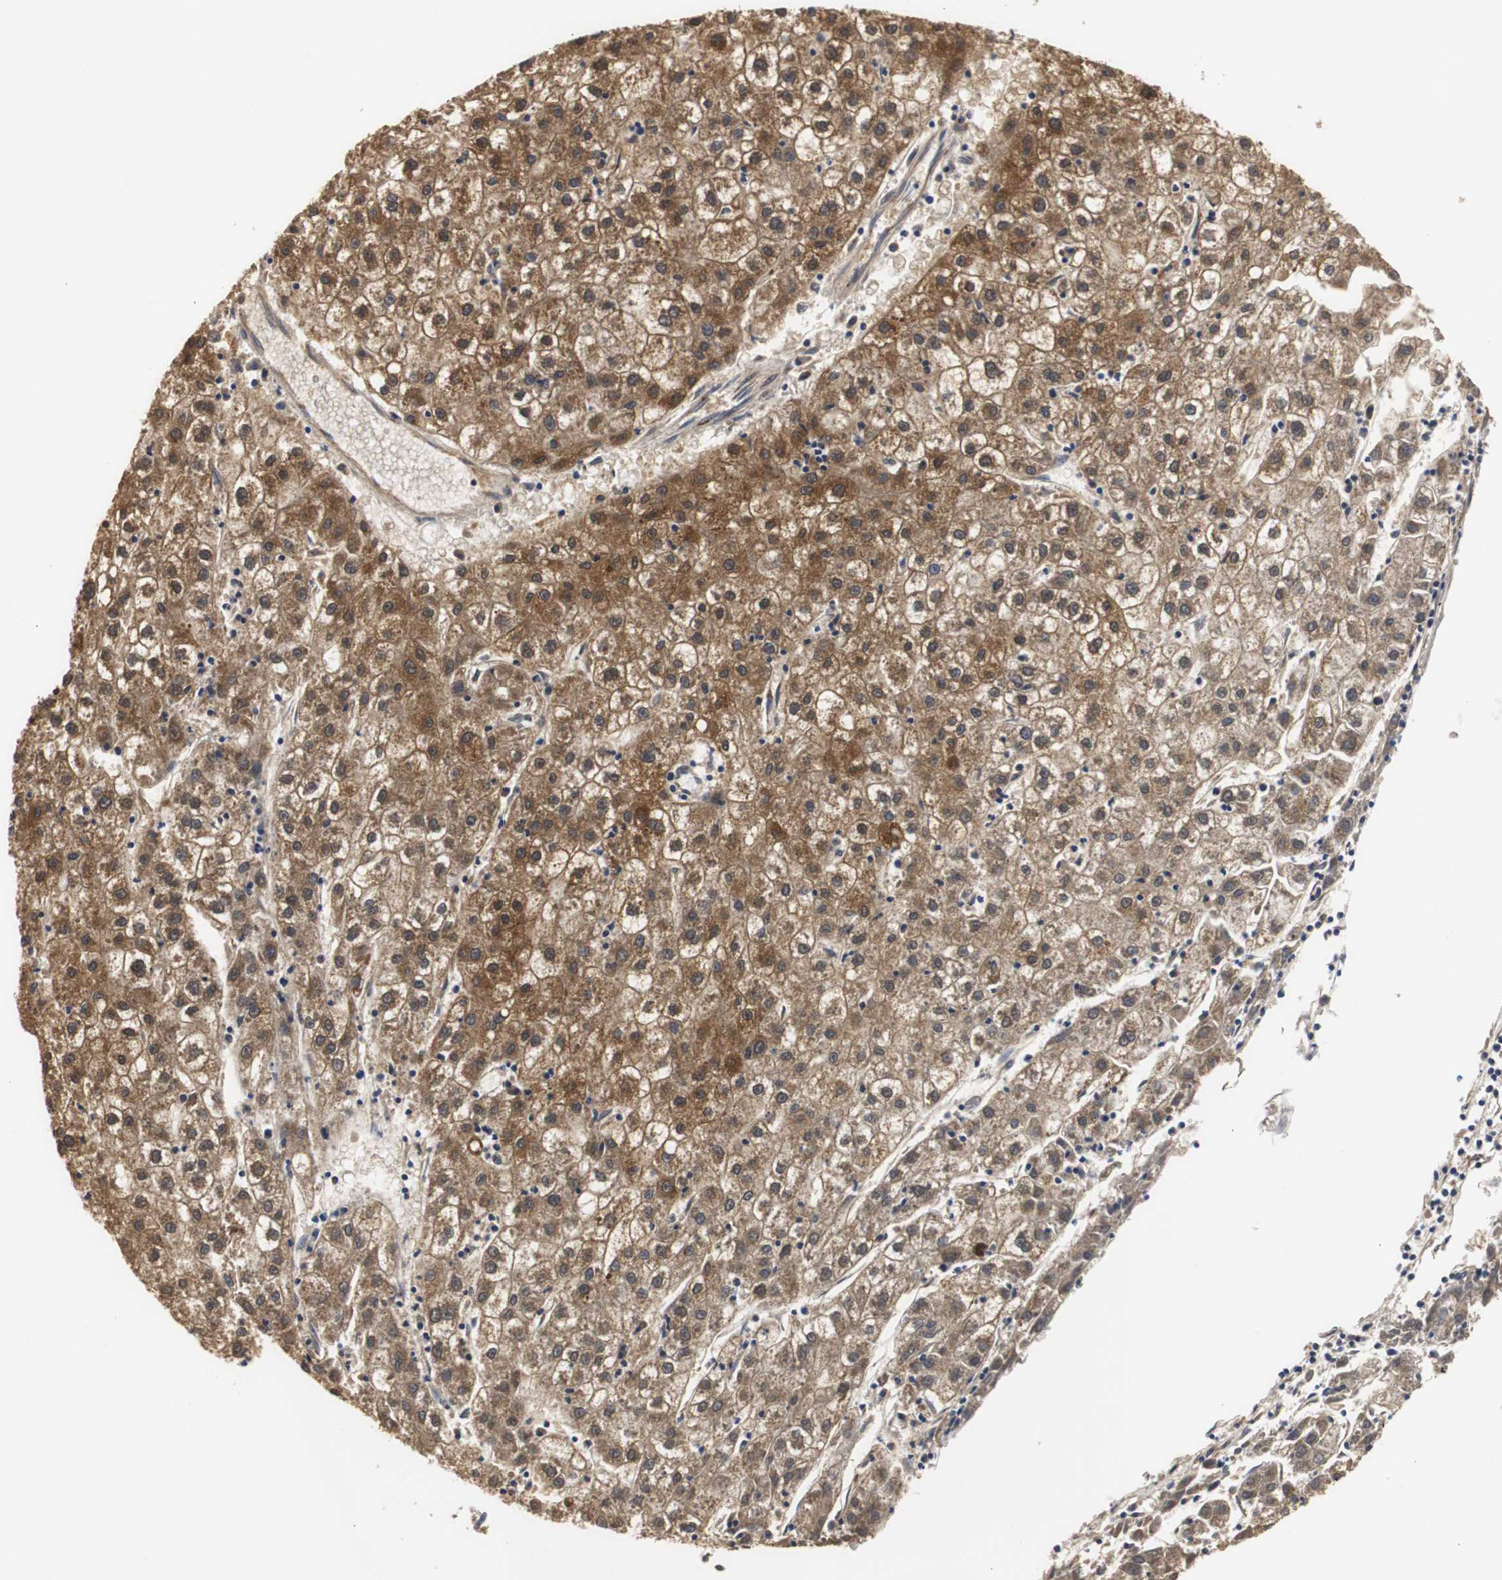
{"staining": {"intensity": "moderate", "quantity": ">75%", "location": "cytoplasmic/membranous"}, "tissue": "liver cancer", "cell_type": "Tumor cells", "image_type": "cancer", "snomed": [{"axis": "morphology", "description": "Carcinoma, Hepatocellular, NOS"}, {"axis": "topography", "description": "Liver"}], "caption": "The image reveals immunohistochemical staining of liver hepatocellular carcinoma. There is moderate cytoplasmic/membranous staining is seen in about >75% of tumor cells.", "gene": "HSD17B10", "patient": {"sex": "male", "age": 72}}